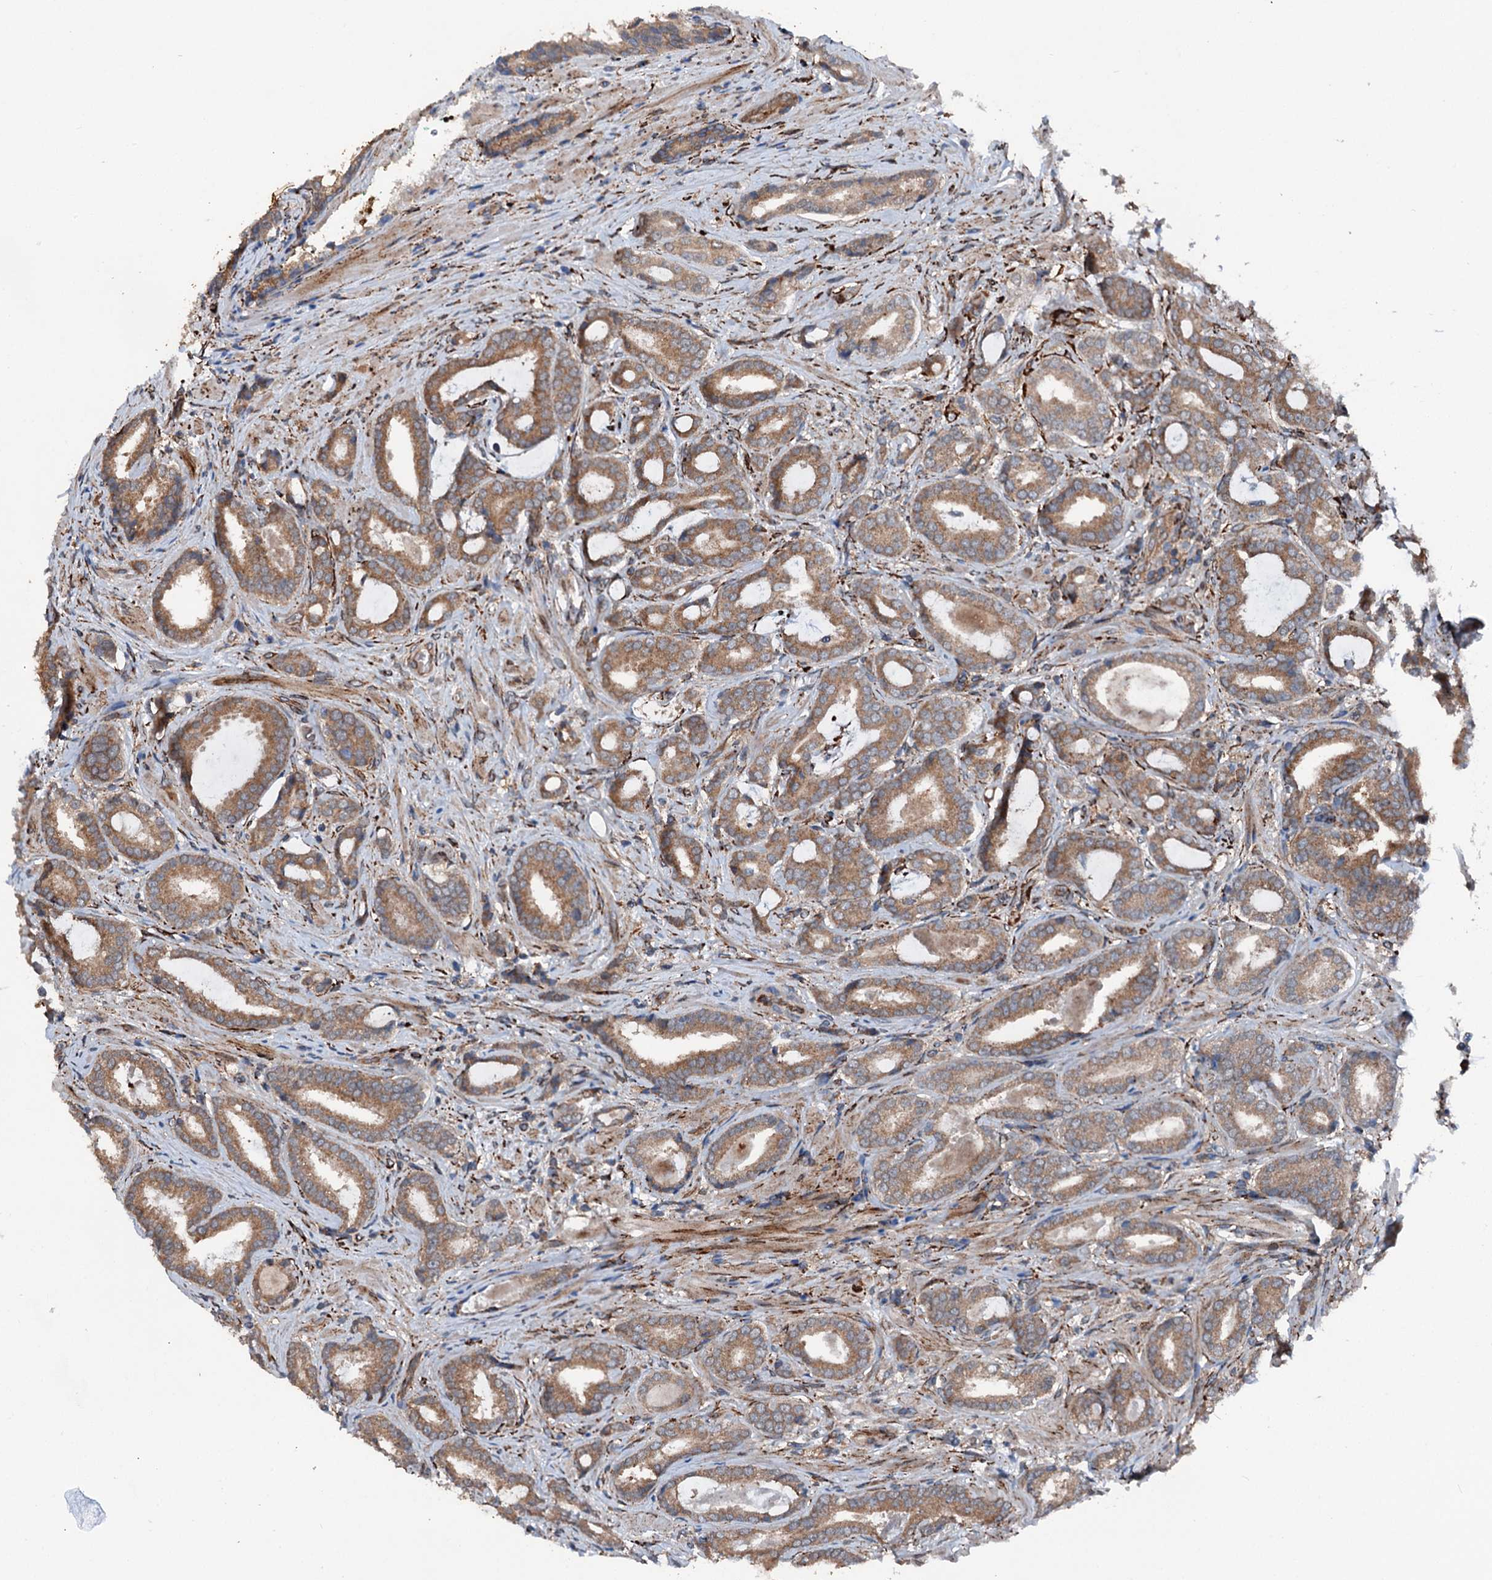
{"staining": {"intensity": "moderate", "quantity": ">75%", "location": "cytoplasmic/membranous"}, "tissue": "prostate cancer", "cell_type": "Tumor cells", "image_type": "cancer", "snomed": [{"axis": "morphology", "description": "Adenocarcinoma, High grade"}, {"axis": "topography", "description": "Prostate"}], "caption": "The immunohistochemical stain labels moderate cytoplasmic/membranous positivity in tumor cells of adenocarcinoma (high-grade) (prostate) tissue.", "gene": "DDIAS", "patient": {"sex": "male", "age": 60}}